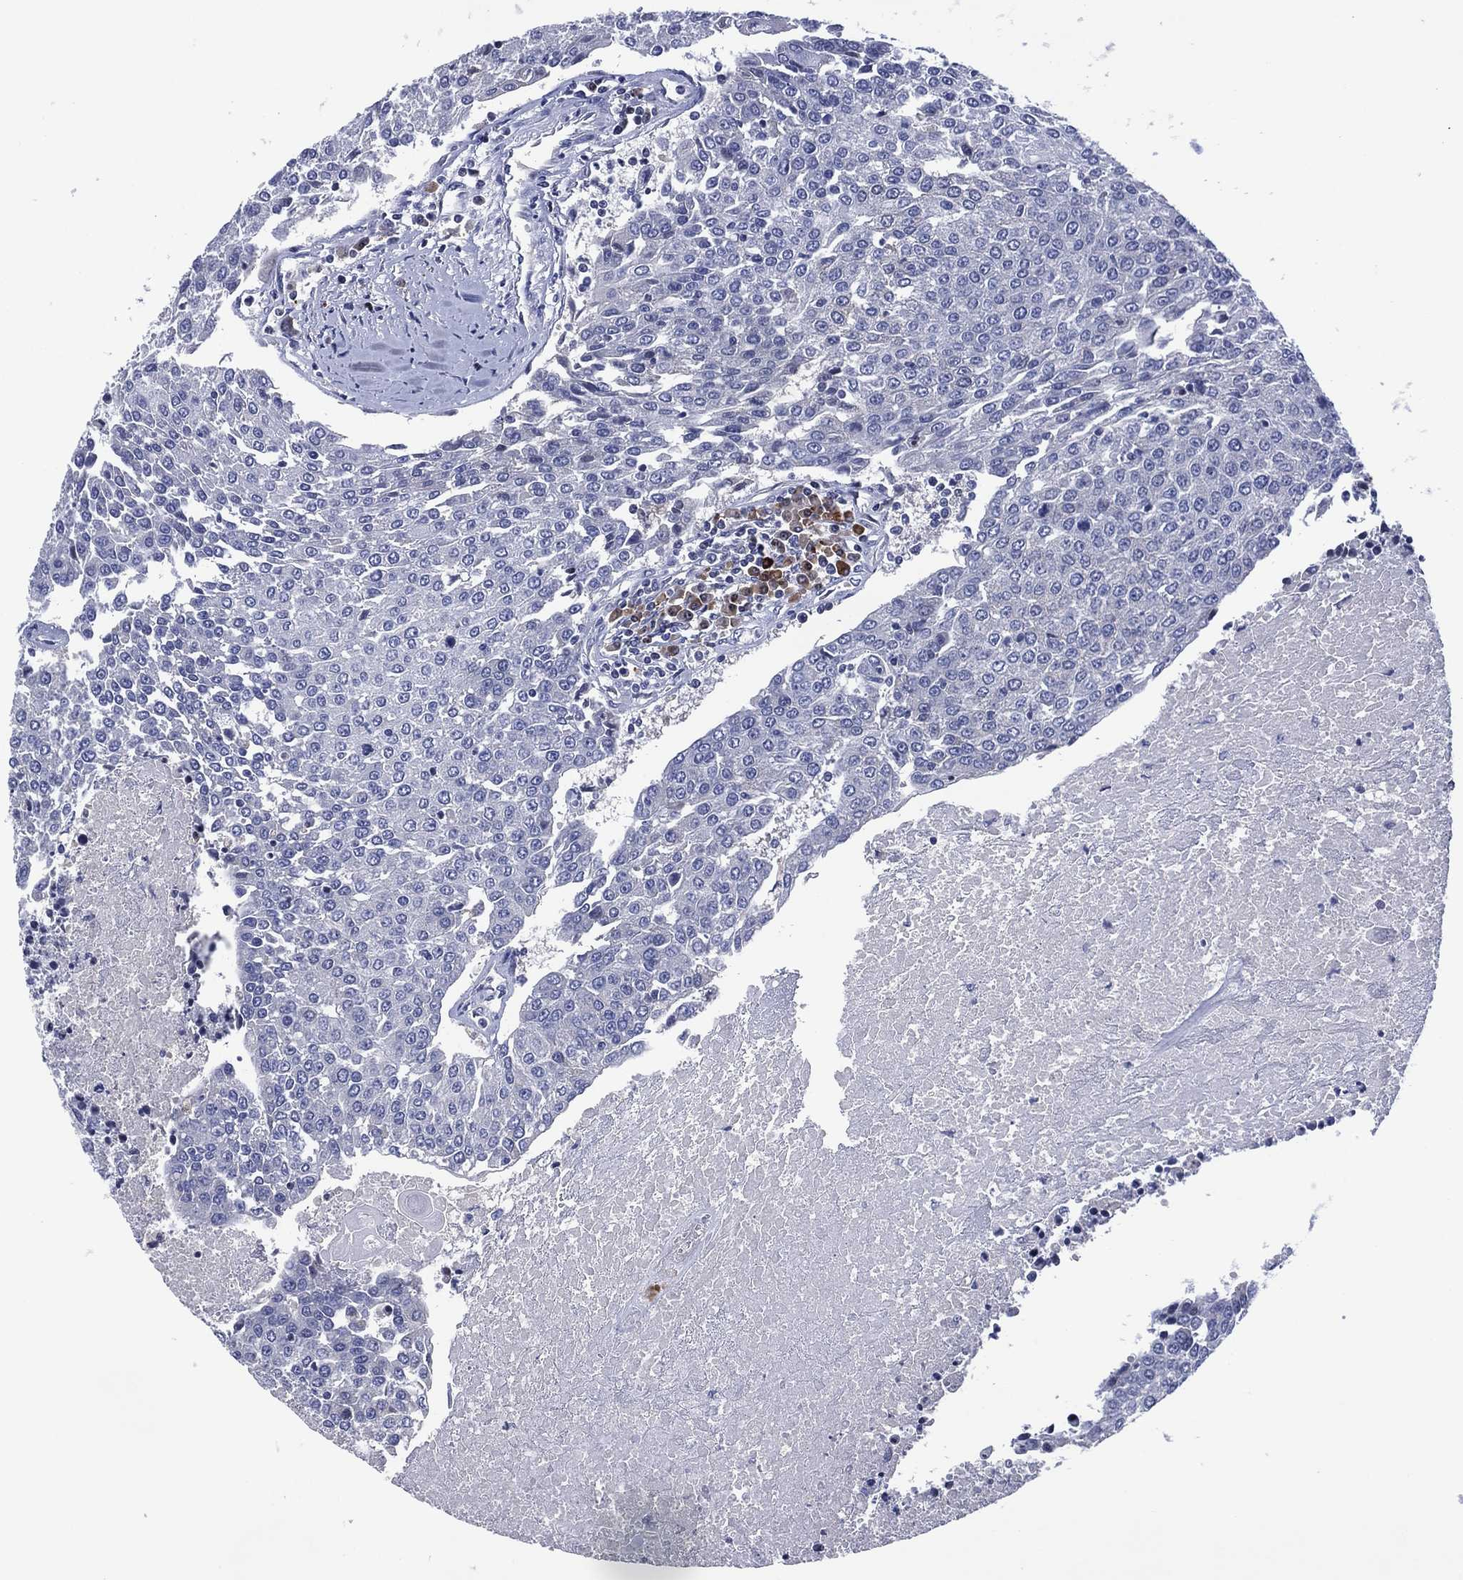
{"staining": {"intensity": "negative", "quantity": "none", "location": "none"}, "tissue": "urothelial cancer", "cell_type": "Tumor cells", "image_type": "cancer", "snomed": [{"axis": "morphology", "description": "Urothelial carcinoma, High grade"}, {"axis": "topography", "description": "Urinary bladder"}], "caption": "Urothelial cancer was stained to show a protein in brown. There is no significant expression in tumor cells. (DAB immunohistochemistry visualized using brightfield microscopy, high magnification).", "gene": "USP26", "patient": {"sex": "female", "age": 85}}